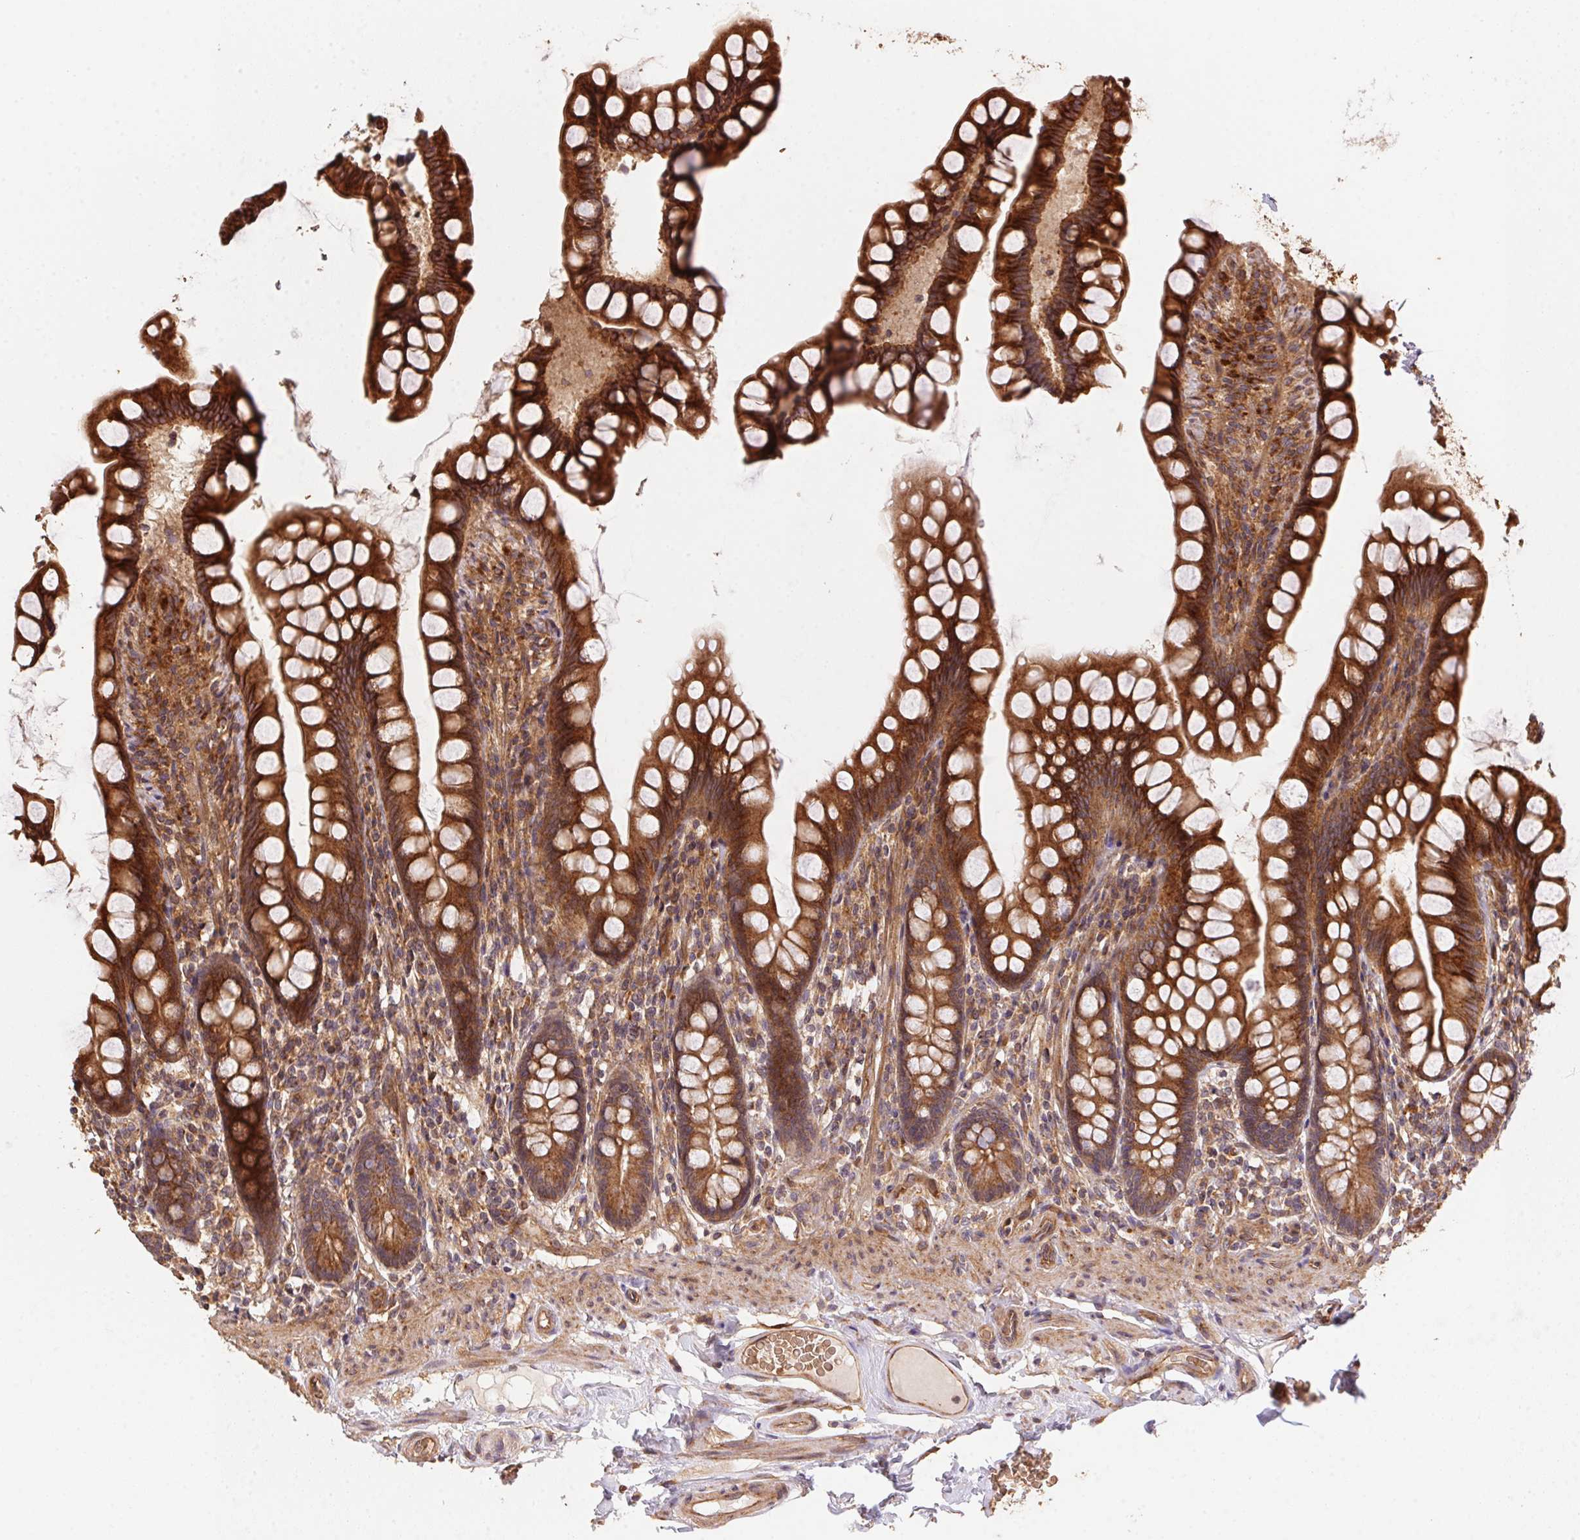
{"staining": {"intensity": "strong", "quantity": ">75%", "location": "cytoplasmic/membranous"}, "tissue": "small intestine", "cell_type": "Glandular cells", "image_type": "normal", "snomed": [{"axis": "morphology", "description": "Normal tissue, NOS"}, {"axis": "topography", "description": "Small intestine"}], "caption": "High-magnification brightfield microscopy of normal small intestine stained with DAB (3,3'-diaminobenzidine) (brown) and counterstained with hematoxylin (blue). glandular cells exhibit strong cytoplasmic/membranous staining is appreciated in approximately>75% of cells.", "gene": "USE1", "patient": {"sex": "male", "age": 70}}